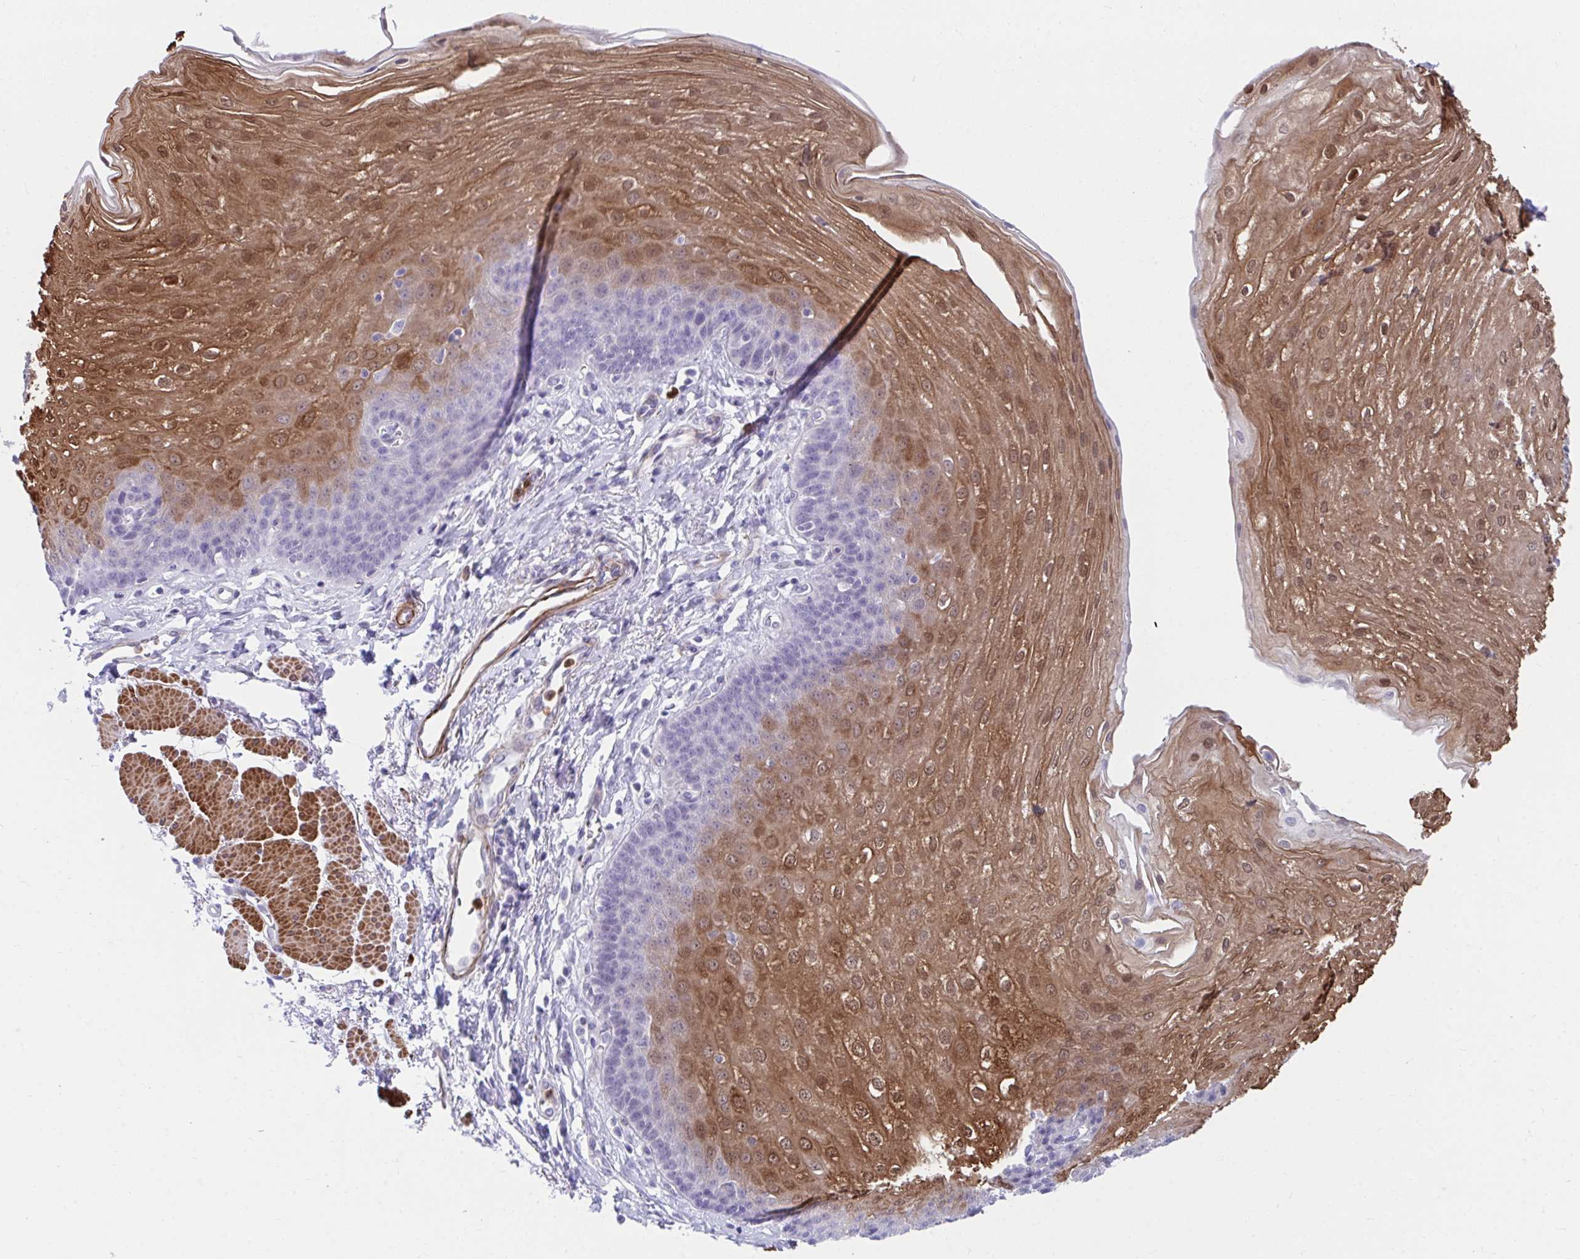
{"staining": {"intensity": "moderate", "quantity": "25%-75%", "location": "cytoplasmic/membranous,nuclear"}, "tissue": "esophagus", "cell_type": "Squamous epithelial cells", "image_type": "normal", "snomed": [{"axis": "morphology", "description": "Normal tissue, NOS"}, {"axis": "topography", "description": "Esophagus"}], "caption": "Protein expression analysis of unremarkable human esophagus reveals moderate cytoplasmic/membranous,nuclear staining in approximately 25%-75% of squamous epithelial cells. (DAB (3,3'-diaminobenzidine) IHC with brightfield microscopy, high magnification).", "gene": "CSTB", "patient": {"sex": "female", "age": 81}}